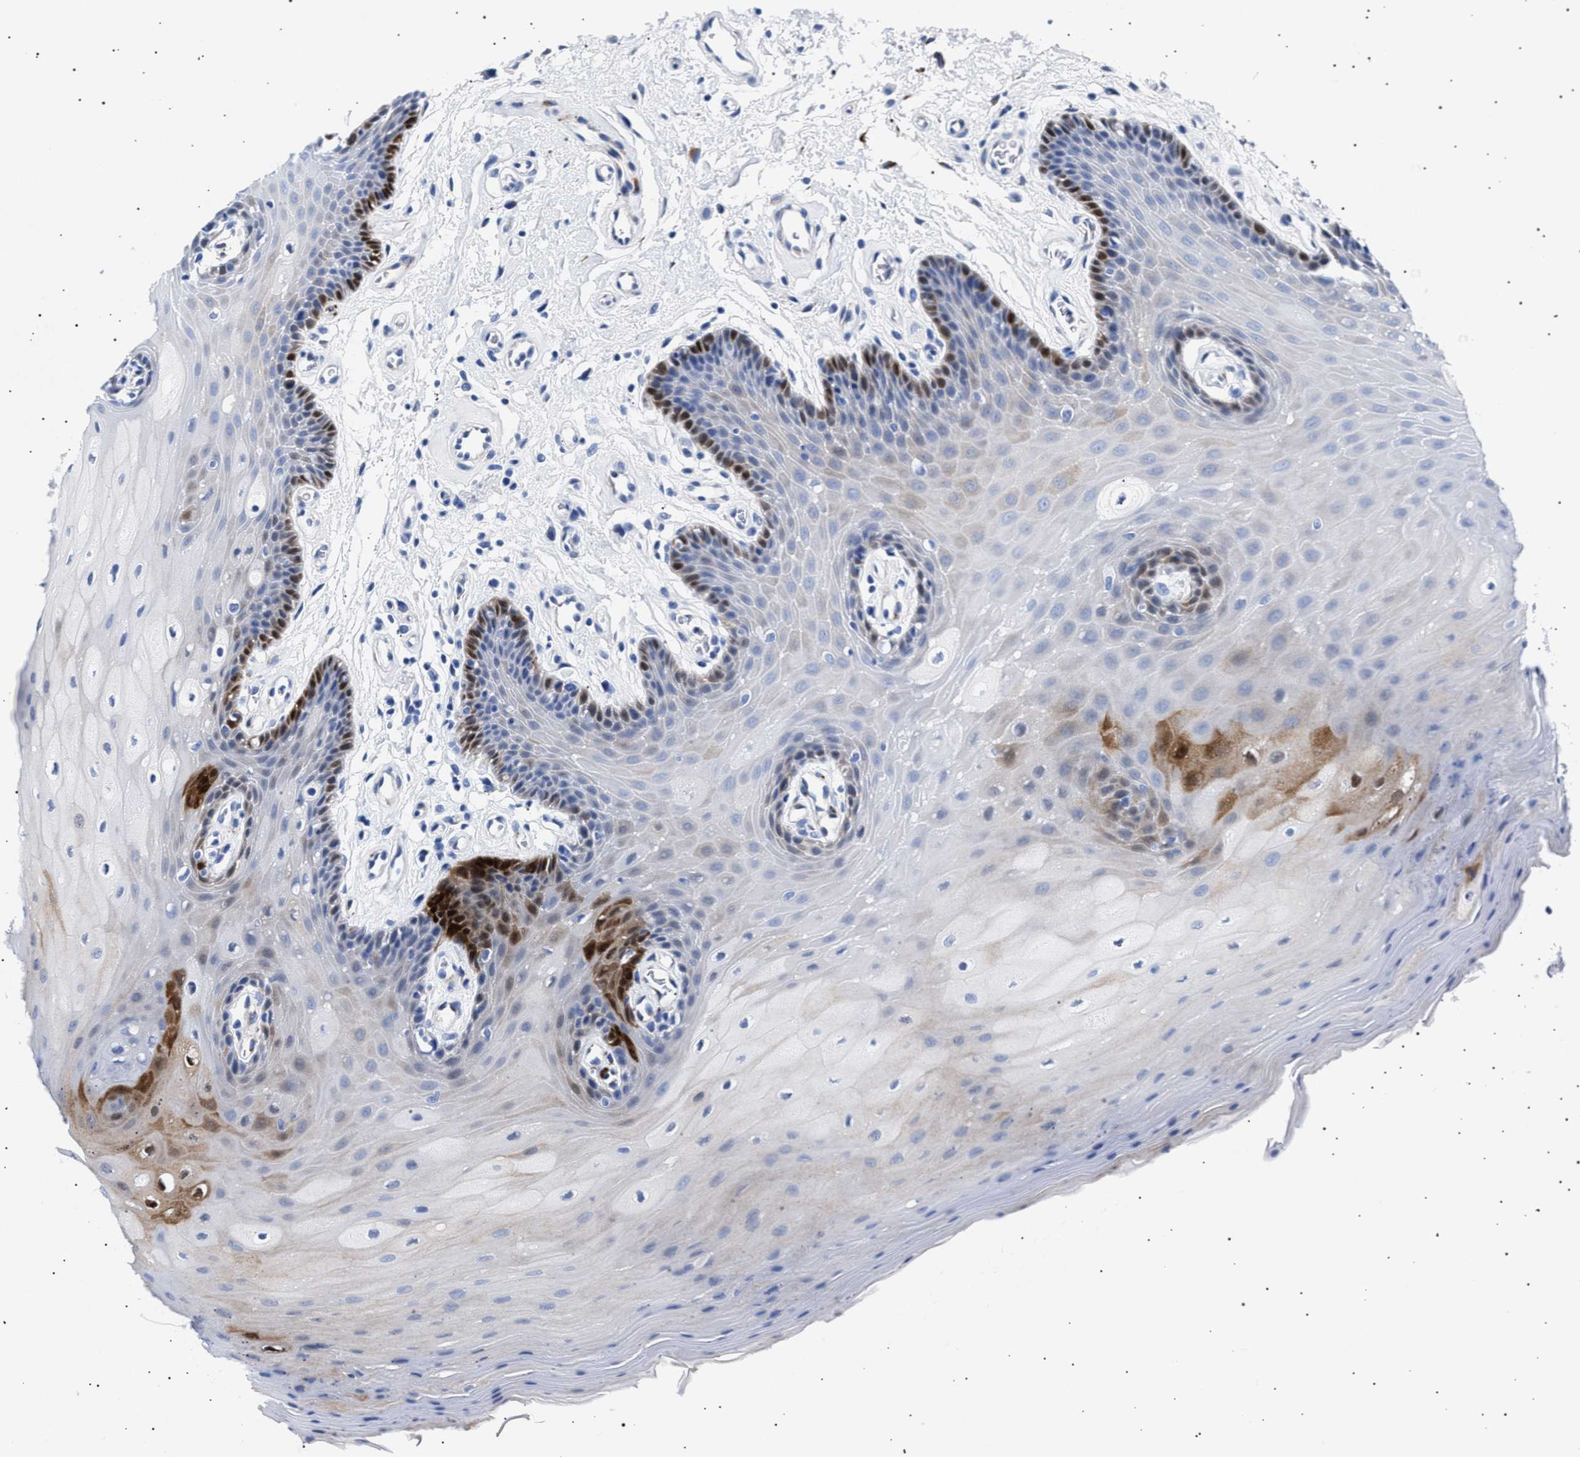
{"staining": {"intensity": "strong", "quantity": "<25%", "location": "cytoplasmic/membranous,nuclear"}, "tissue": "oral mucosa", "cell_type": "Squamous epithelial cells", "image_type": "normal", "snomed": [{"axis": "morphology", "description": "Normal tissue, NOS"}, {"axis": "morphology", "description": "Squamous cell carcinoma, NOS"}, {"axis": "topography", "description": "Oral tissue"}, {"axis": "topography", "description": "Head-Neck"}], "caption": "Strong cytoplasmic/membranous,nuclear expression is appreciated in about <25% of squamous epithelial cells in unremarkable oral mucosa.", "gene": "HEMGN", "patient": {"sex": "male", "age": 71}}